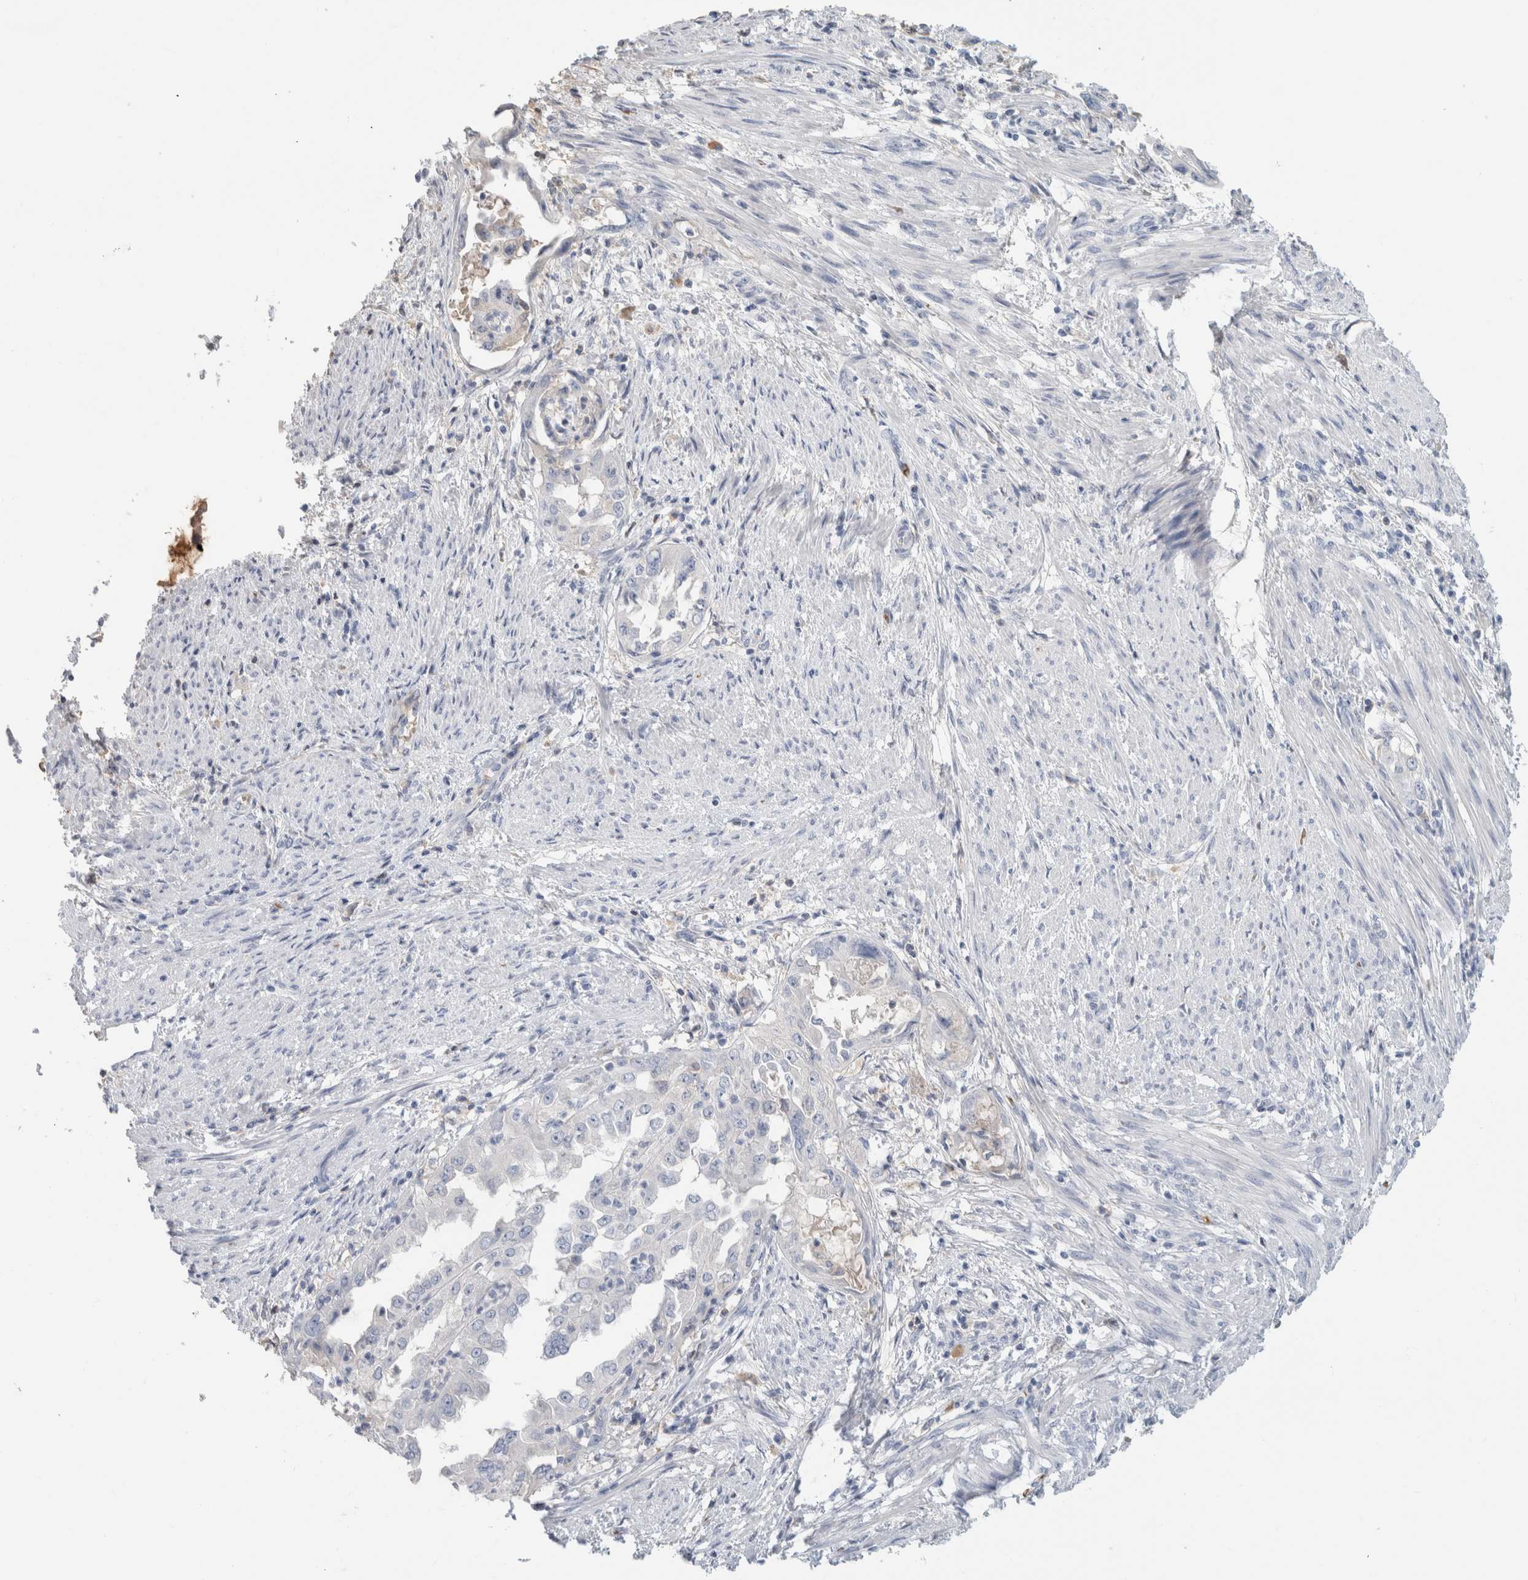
{"staining": {"intensity": "negative", "quantity": "none", "location": "none"}, "tissue": "endometrial cancer", "cell_type": "Tumor cells", "image_type": "cancer", "snomed": [{"axis": "morphology", "description": "Adenocarcinoma, NOS"}, {"axis": "topography", "description": "Endometrium"}], "caption": "IHC histopathology image of human endometrial cancer stained for a protein (brown), which reveals no positivity in tumor cells. Nuclei are stained in blue.", "gene": "CA1", "patient": {"sex": "female", "age": 85}}